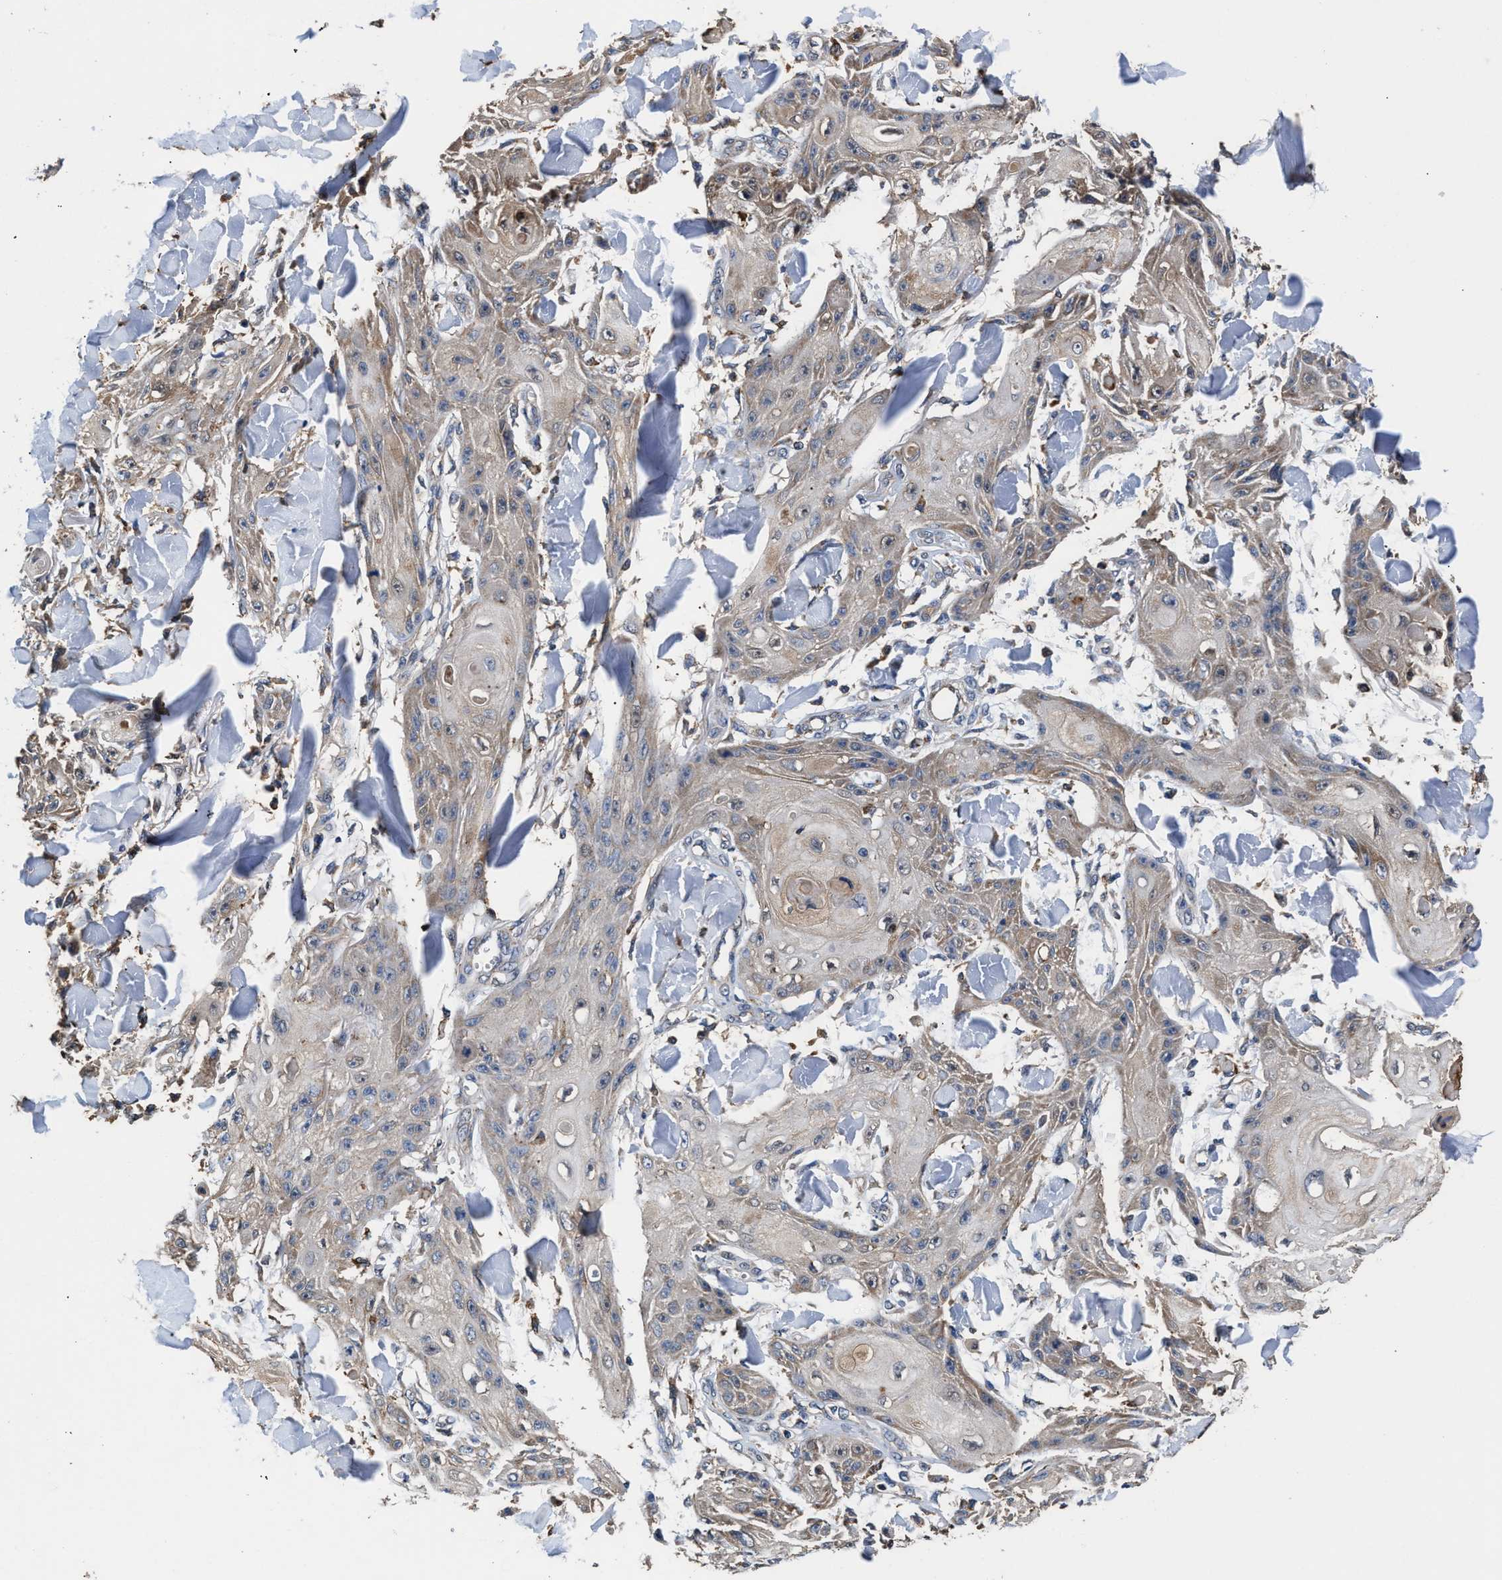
{"staining": {"intensity": "weak", "quantity": "25%-75%", "location": "cytoplasmic/membranous"}, "tissue": "skin cancer", "cell_type": "Tumor cells", "image_type": "cancer", "snomed": [{"axis": "morphology", "description": "Squamous cell carcinoma, NOS"}, {"axis": "topography", "description": "Skin"}], "caption": "Protein analysis of squamous cell carcinoma (skin) tissue reveals weak cytoplasmic/membranous staining in about 25%-75% of tumor cells. (brown staining indicates protein expression, while blue staining denotes nuclei).", "gene": "ACLY", "patient": {"sex": "male", "age": 74}}